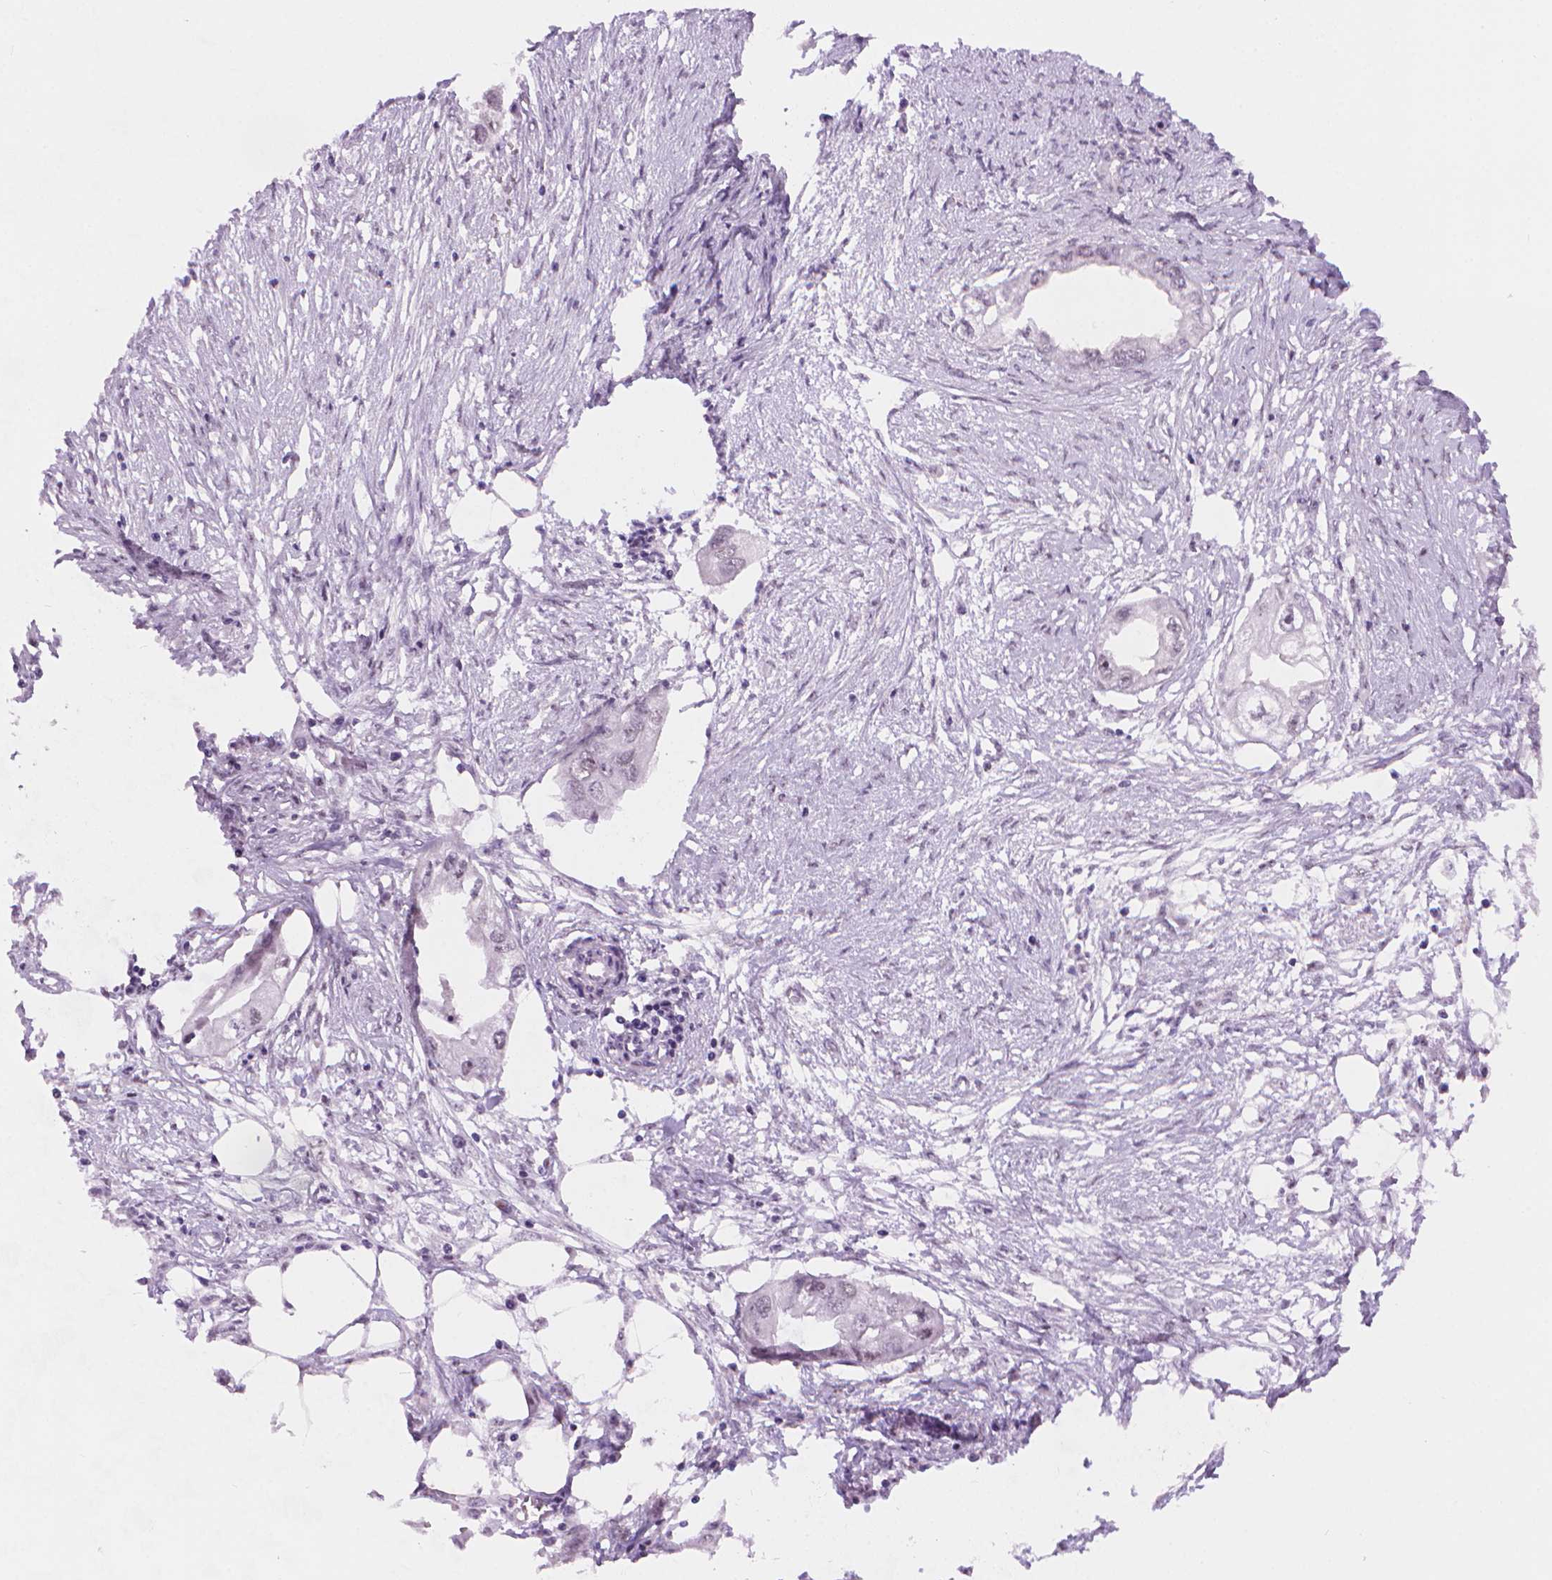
{"staining": {"intensity": "negative", "quantity": "none", "location": "none"}, "tissue": "endometrial cancer", "cell_type": "Tumor cells", "image_type": "cancer", "snomed": [{"axis": "morphology", "description": "Adenocarcinoma, NOS"}, {"axis": "morphology", "description": "Adenocarcinoma, metastatic, NOS"}, {"axis": "topography", "description": "Adipose tissue"}, {"axis": "topography", "description": "Endometrium"}], "caption": "Immunohistochemistry histopathology image of human endometrial adenocarcinoma stained for a protein (brown), which displays no expression in tumor cells.", "gene": "UBN1", "patient": {"sex": "female", "age": 67}}